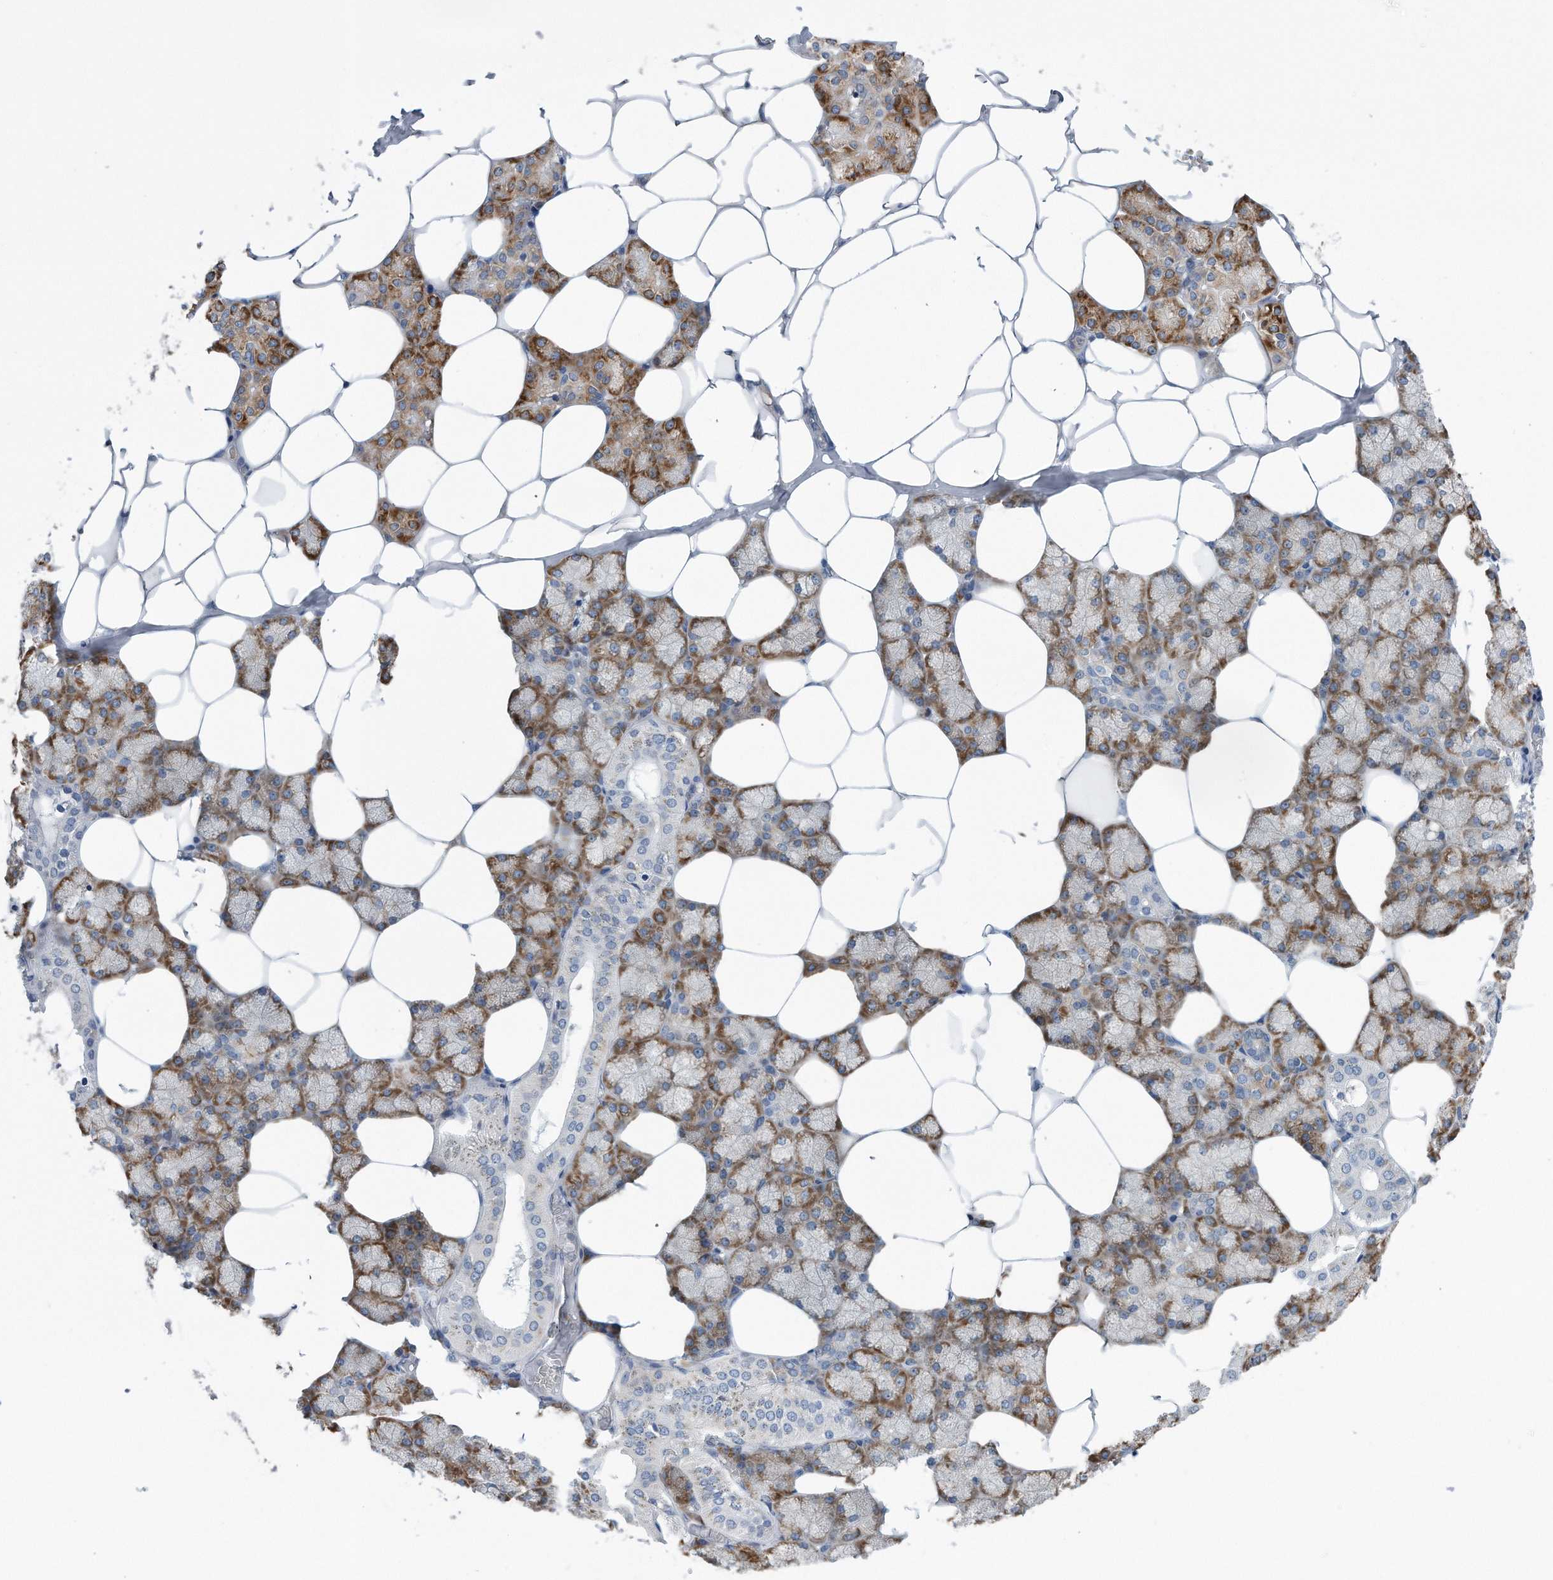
{"staining": {"intensity": "strong", "quantity": ">75%", "location": "cytoplasmic/membranous"}, "tissue": "salivary gland", "cell_type": "Glandular cells", "image_type": "normal", "snomed": [{"axis": "morphology", "description": "Normal tissue, NOS"}, {"axis": "topography", "description": "Salivary gland"}], "caption": "Salivary gland stained with immunohistochemistry reveals strong cytoplasmic/membranous expression in approximately >75% of glandular cells.", "gene": "RPL26L1", "patient": {"sex": "male", "age": 62}}